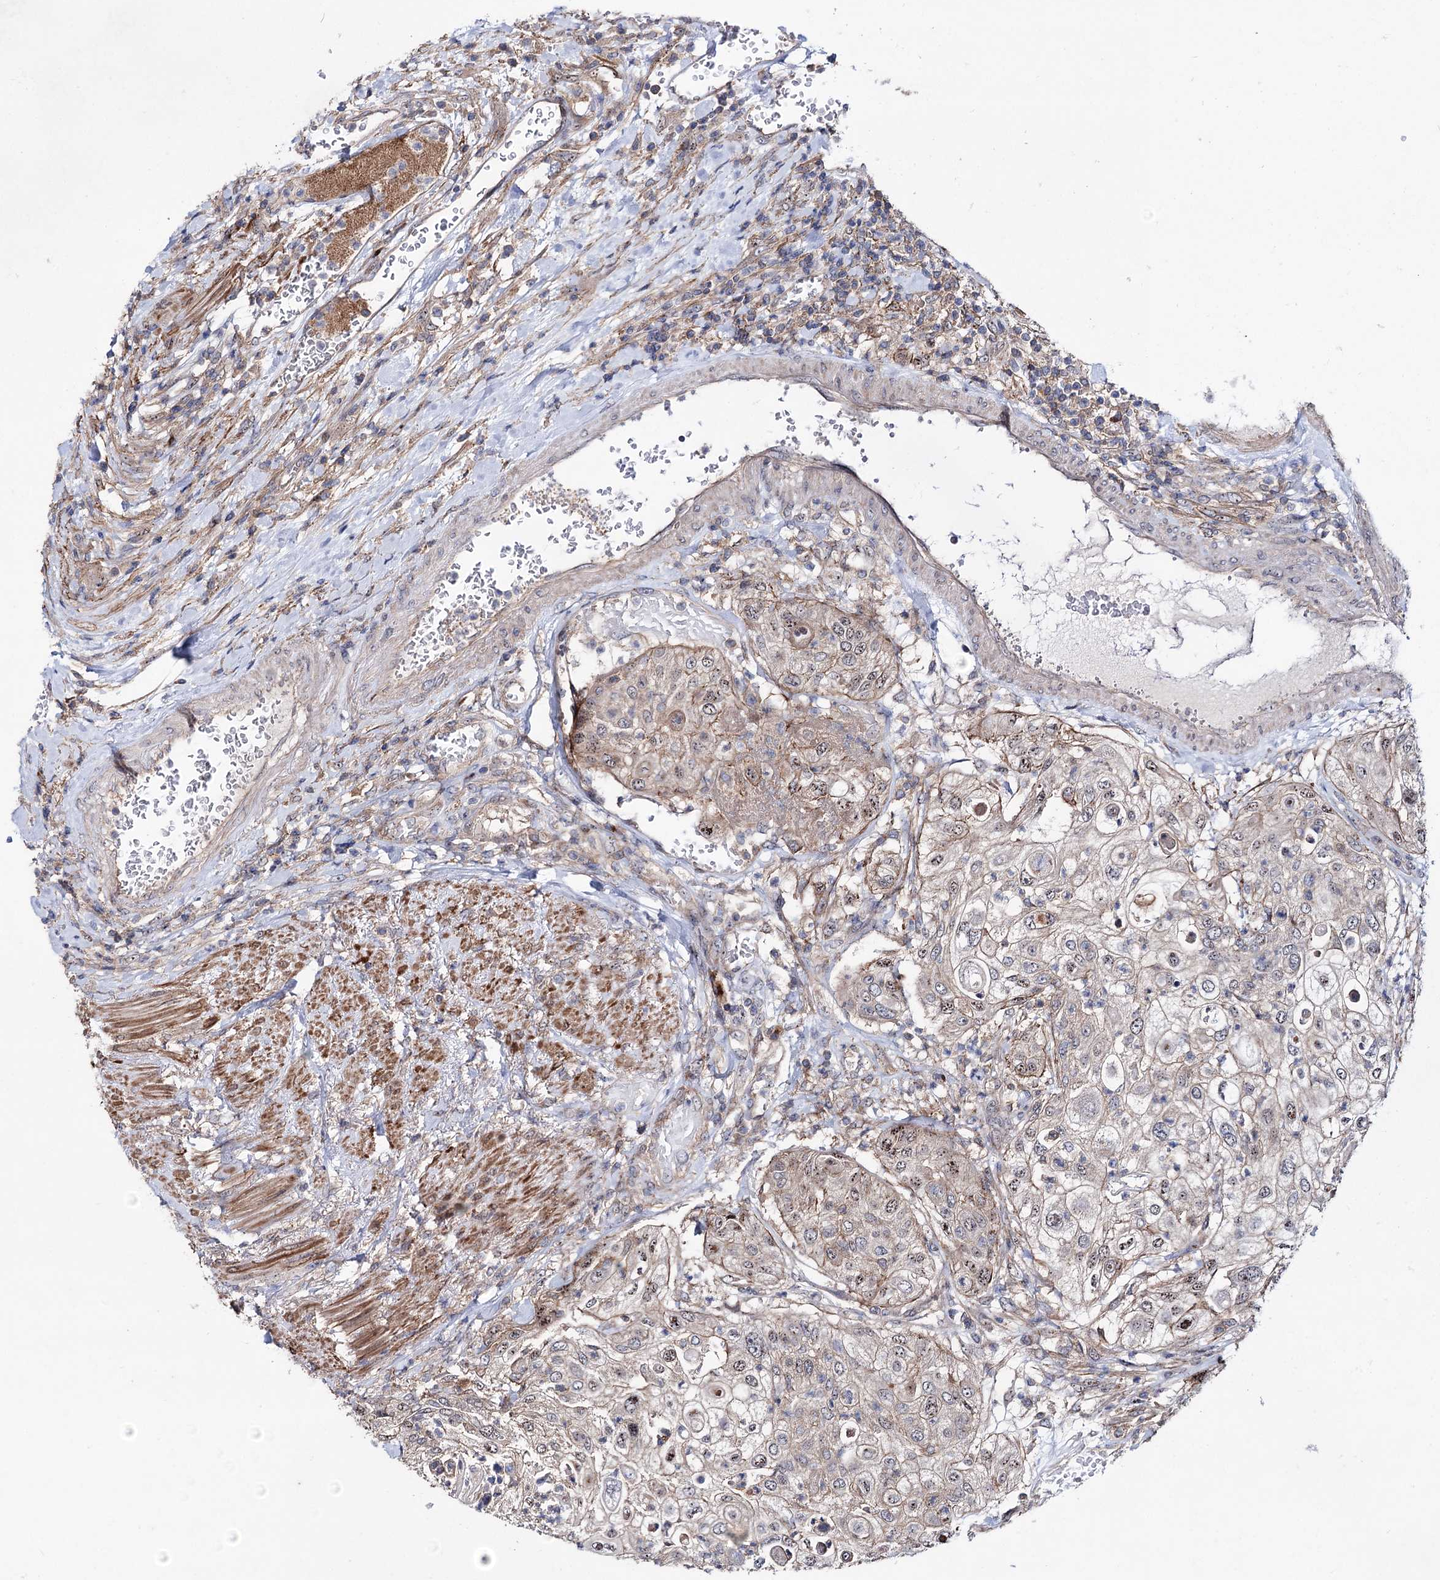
{"staining": {"intensity": "weak", "quantity": "25%-75%", "location": "cytoplasmic/membranous,nuclear"}, "tissue": "urothelial cancer", "cell_type": "Tumor cells", "image_type": "cancer", "snomed": [{"axis": "morphology", "description": "Urothelial carcinoma, High grade"}, {"axis": "topography", "description": "Urinary bladder"}], "caption": "Tumor cells demonstrate low levels of weak cytoplasmic/membranous and nuclear expression in about 25%-75% of cells in urothelial cancer. (brown staining indicates protein expression, while blue staining denotes nuclei).", "gene": "SEC24A", "patient": {"sex": "female", "age": 79}}